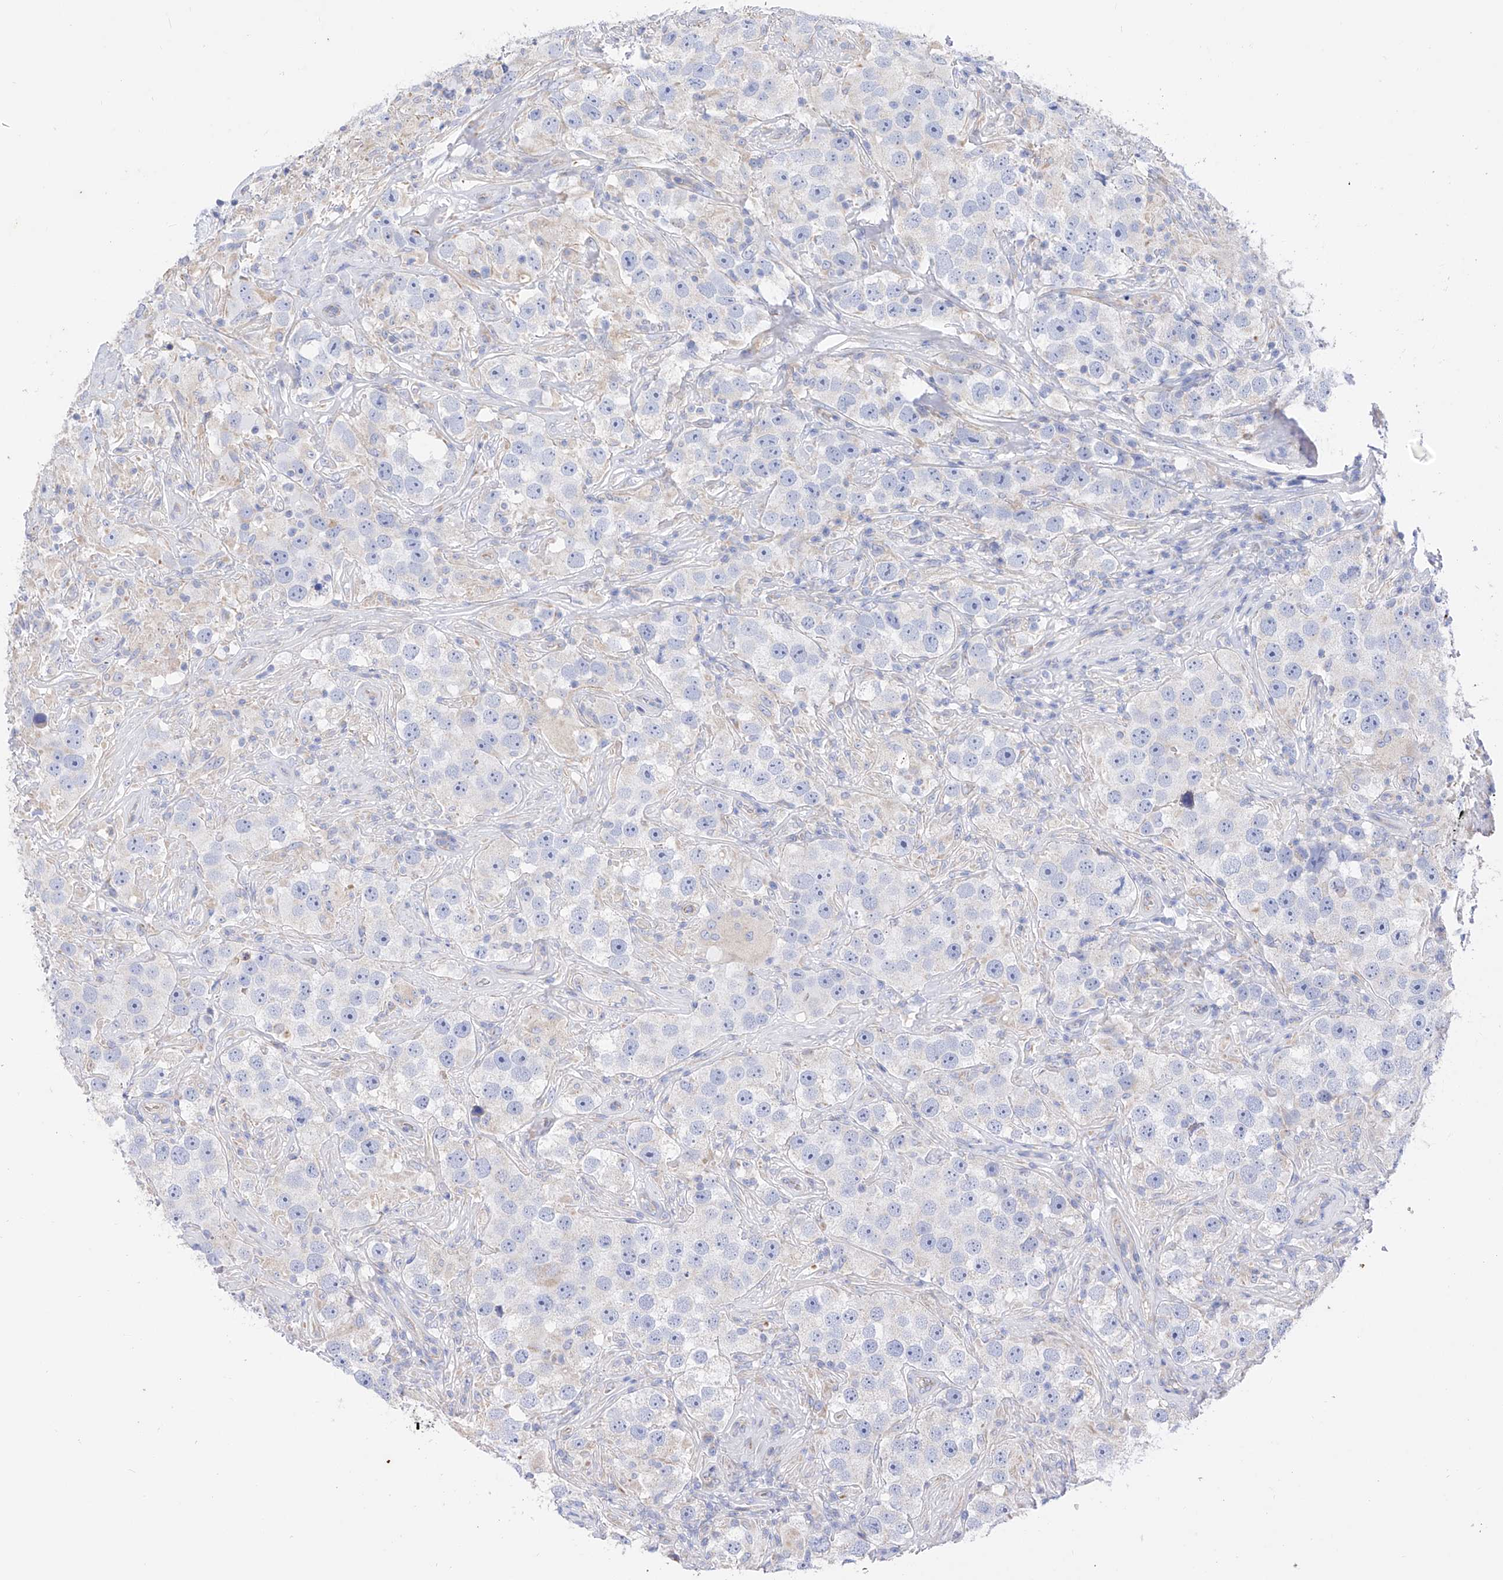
{"staining": {"intensity": "negative", "quantity": "none", "location": "none"}, "tissue": "testis cancer", "cell_type": "Tumor cells", "image_type": "cancer", "snomed": [{"axis": "morphology", "description": "Seminoma, NOS"}, {"axis": "topography", "description": "Testis"}], "caption": "Immunohistochemistry image of neoplastic tissue: testis cancer (seminoma) stained with DAB (3,3'-diaminobenzidine) exhibits no significant protein staining in tumor cells. (Stains: DAB (3,3'-diaminobenzidine) immunohistochemistry (IHC) with hematoxylin counter stain, Microscopy: brightfield microscopy at high magnification).", "gene": "FLG", "patient": {"sex": "male", "age": 49}}